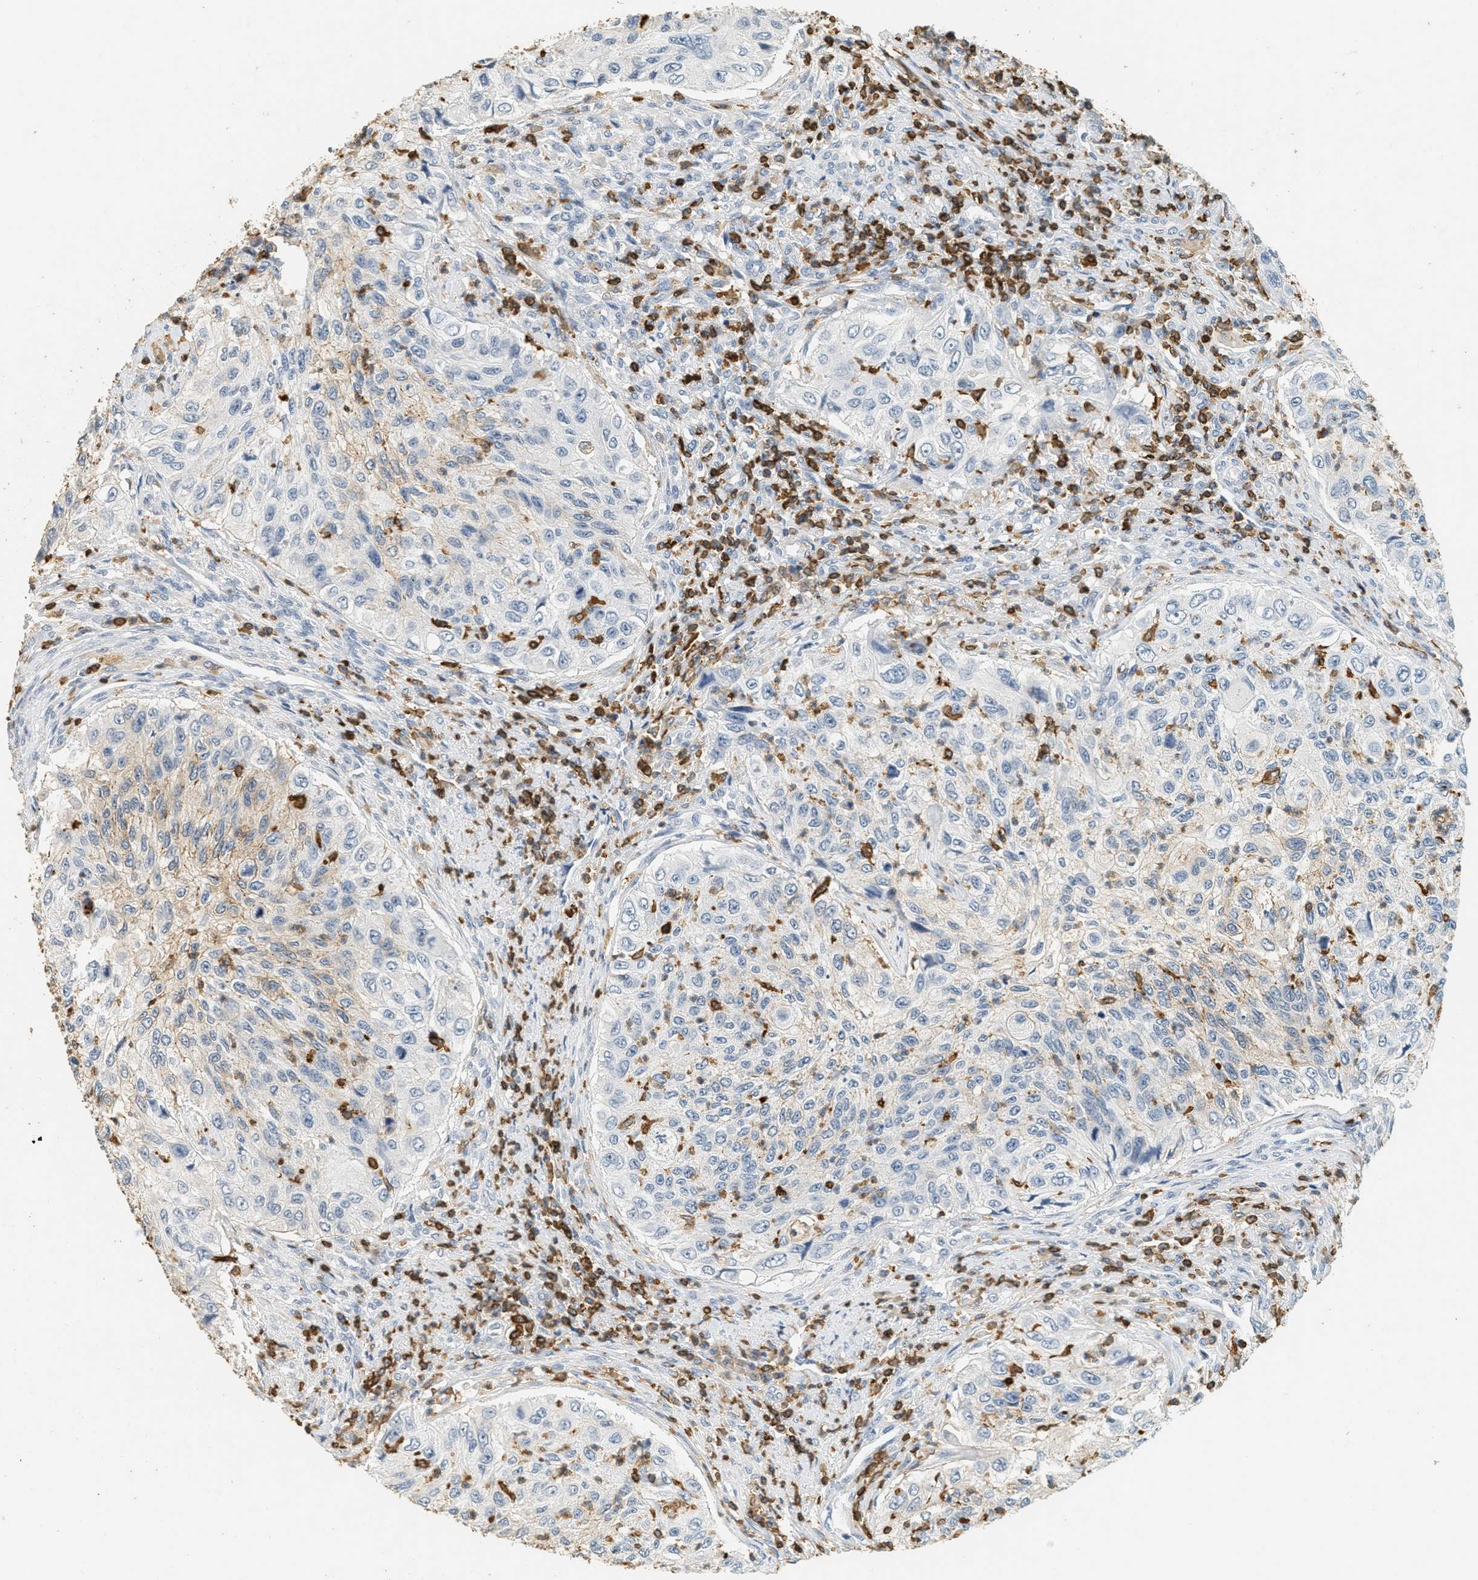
{"staining": {"intensity": "weak", "quantity": "25%-75%", "location": "cytoplasmic/membranous"}, "tissue": "urothelial cancer", "cell_type": "Tumor cells", "image_type": "cancer", "snomed": [{"axis": "morphology", "description": "Urothelial carcinoma, High grade"}, {"axis": "topography", "description": "Urinary bladder"}], "caption": "Immunohistochemical staining of urothelial cancer demonstrates low levels of weak cytoplasmic/membranous protein expression in approximately 25%-75% of tumor cells.", "gene": "LSP1", "patient": {"sex": "female", "age": 60}}